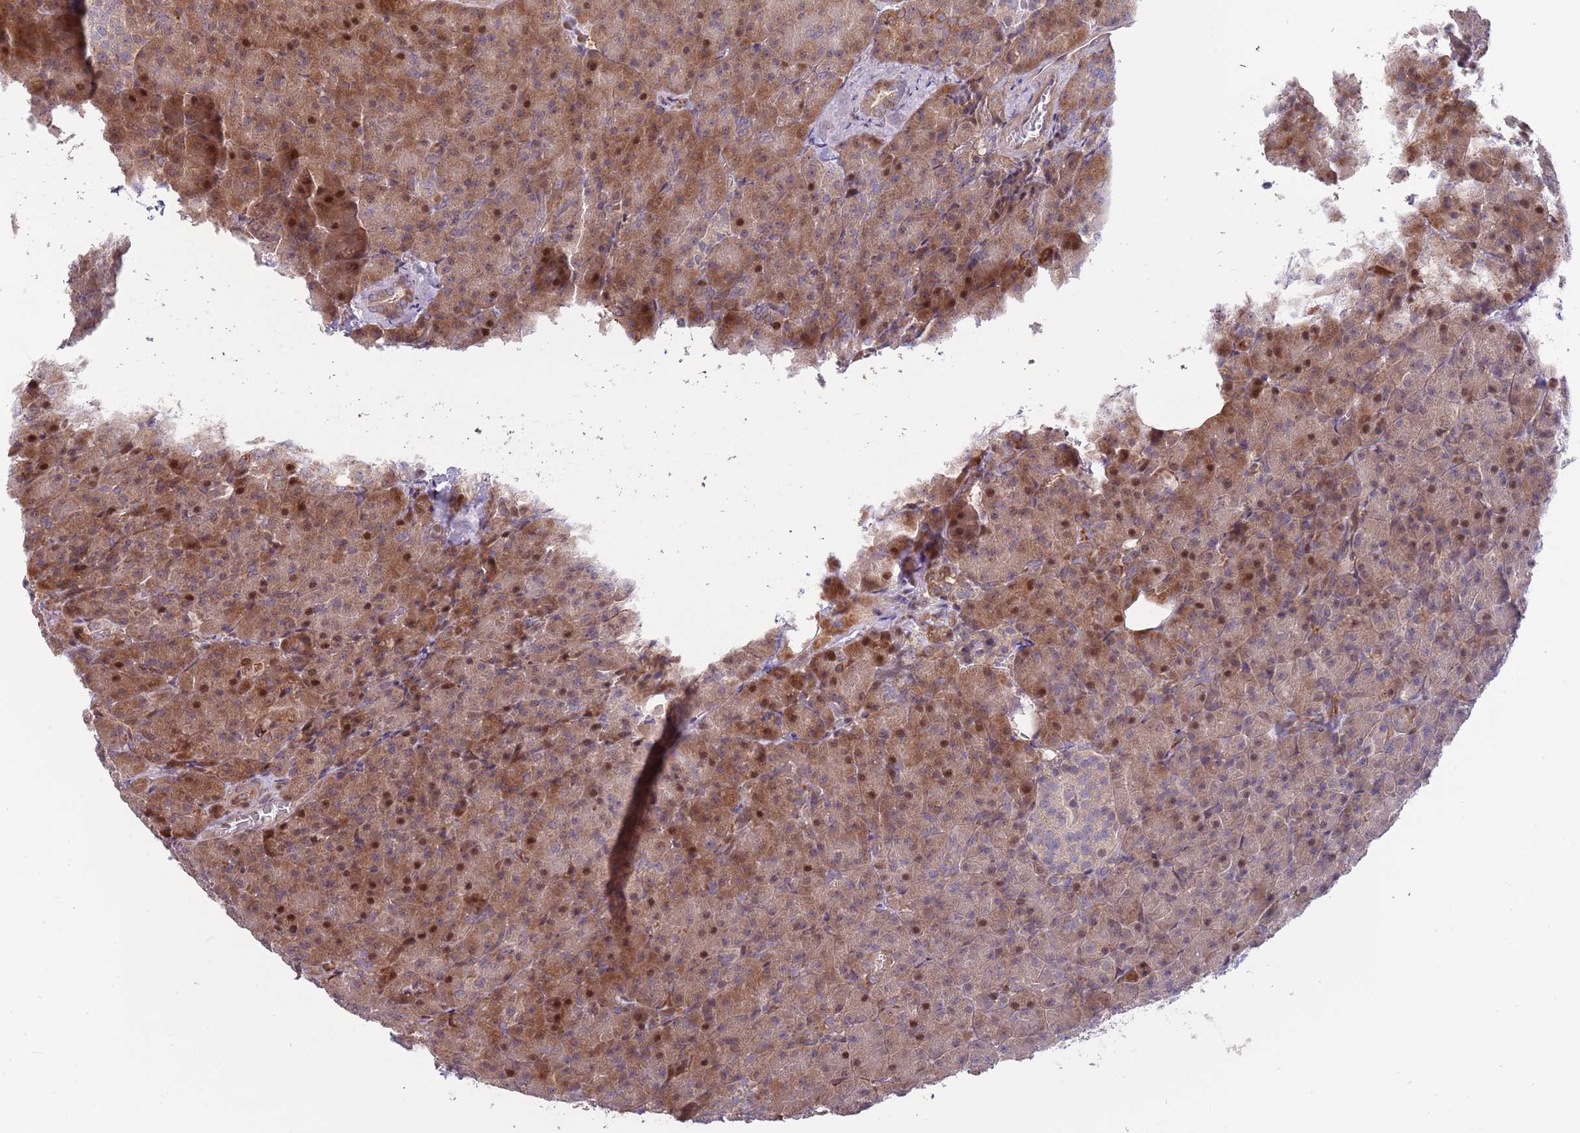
{"staining": {"intensity": "moderate", "quantity": "25%-75%", "location": "cytoplasmic/membranous,nuclear"}, "tissue": "pancreas", "cell_type": "Exocrine glandular cells", "image_type": "normal", "snomed": [{"axis": "morphology", "description": "Normal tissue, NOS"}, {"axis": "topography", "description": "Pancreas"}], "caption": "This photomicrograph exhibits unremarkable pancreas stained with immunohistochemistry to label a protein in brown. The cytoplasmic/membranous,nuclear of exocrine glandular cells show moderate positivity for the protein. Nuclei are counter-stained blue.", "gene": "SYNDIG1L", "patient": {"sex": "female", "age": 74}}